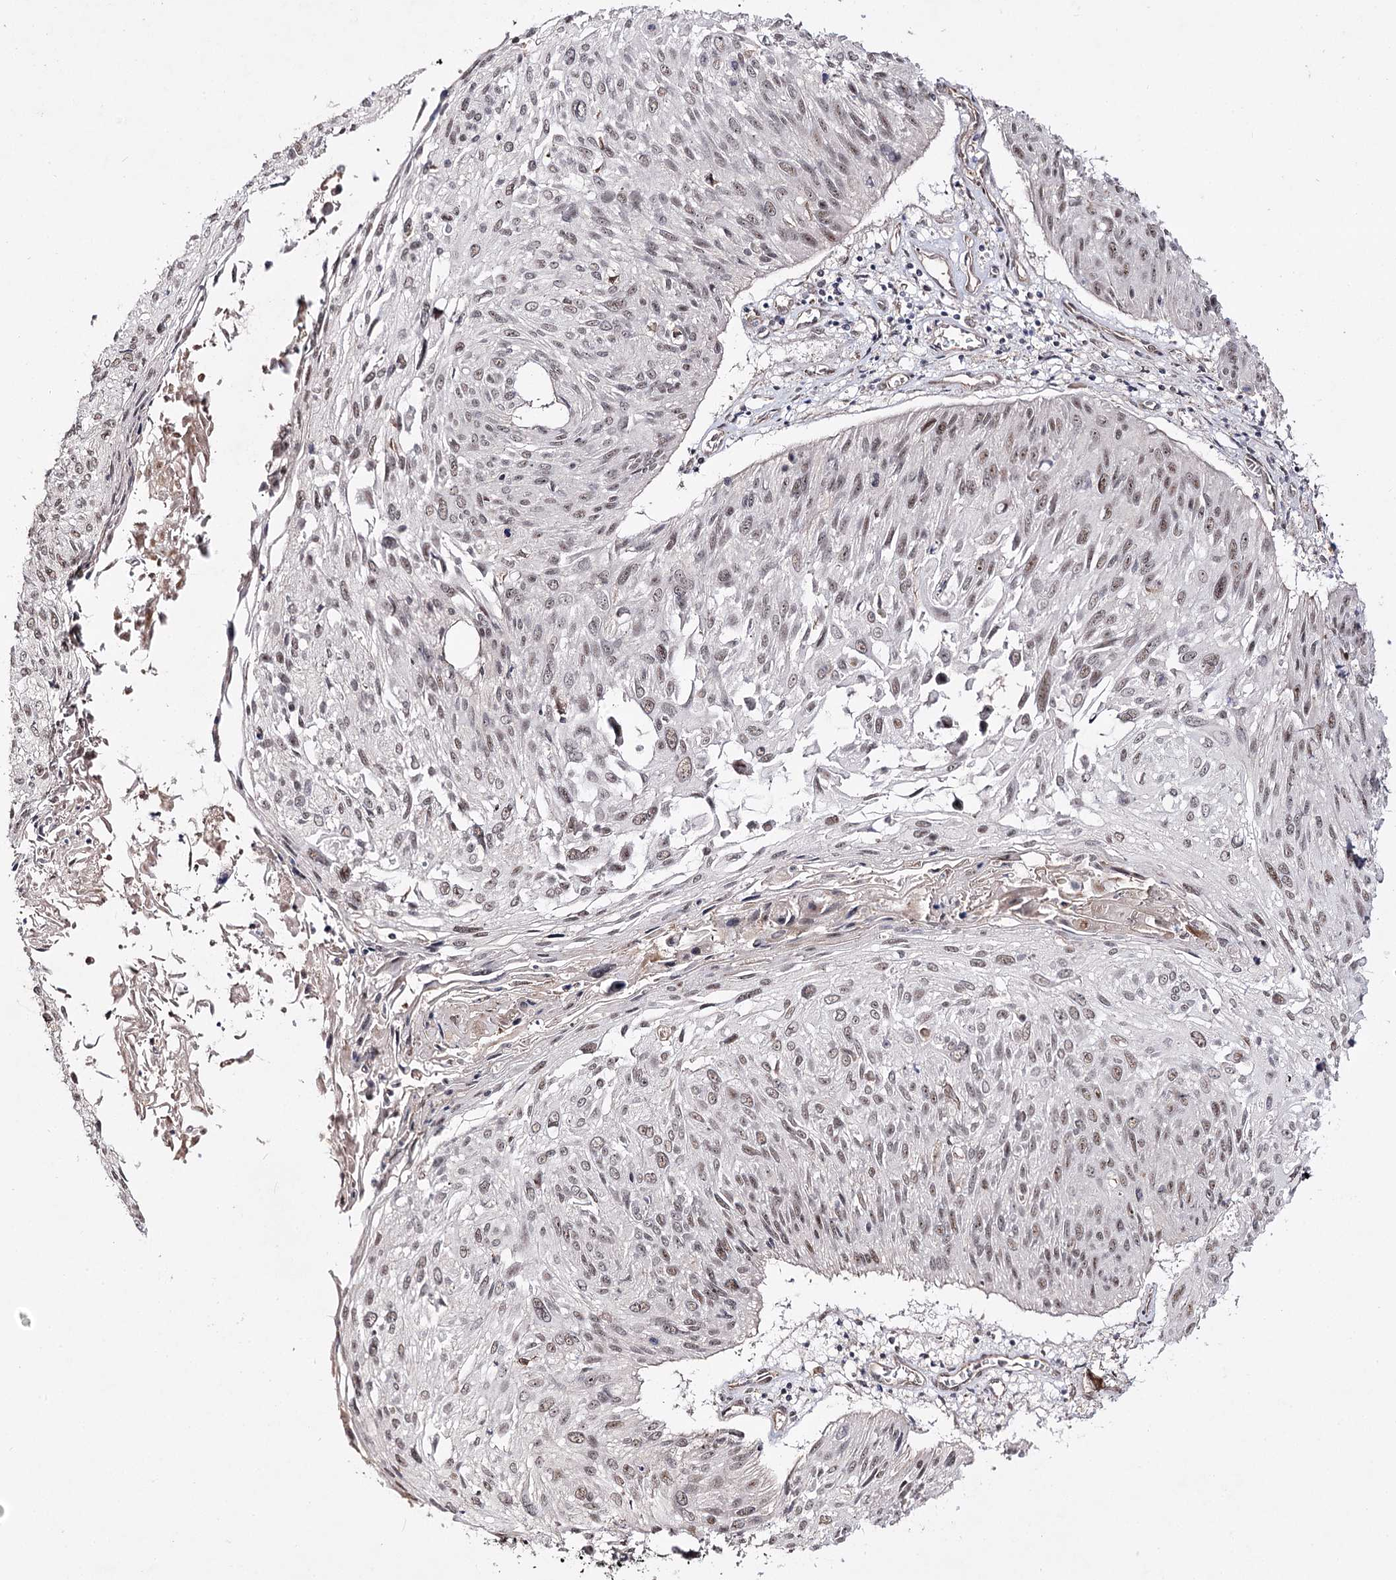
{"staining": {"intensity": "weak", "quantity": "25%-75%", "location": "nuclear"}, "tissue": "cervical cancer", "cell_type": "Tumor cells", "image_type": "cancer", "snomed": [{"axis": "morphology", "description": "Squamous cell carcinoma, NOS"}, {"axis": "topography", "description": "Cervix"}], "caption": "Immunohistochemical staining of human cervical cancer (squamous cell carcinoma) shows low levels of weak nuclear protein staining in approximately 25%-75% of tumor cells.", "gene": "RRP9", "patient": {"sex": "female", "age": 51}}